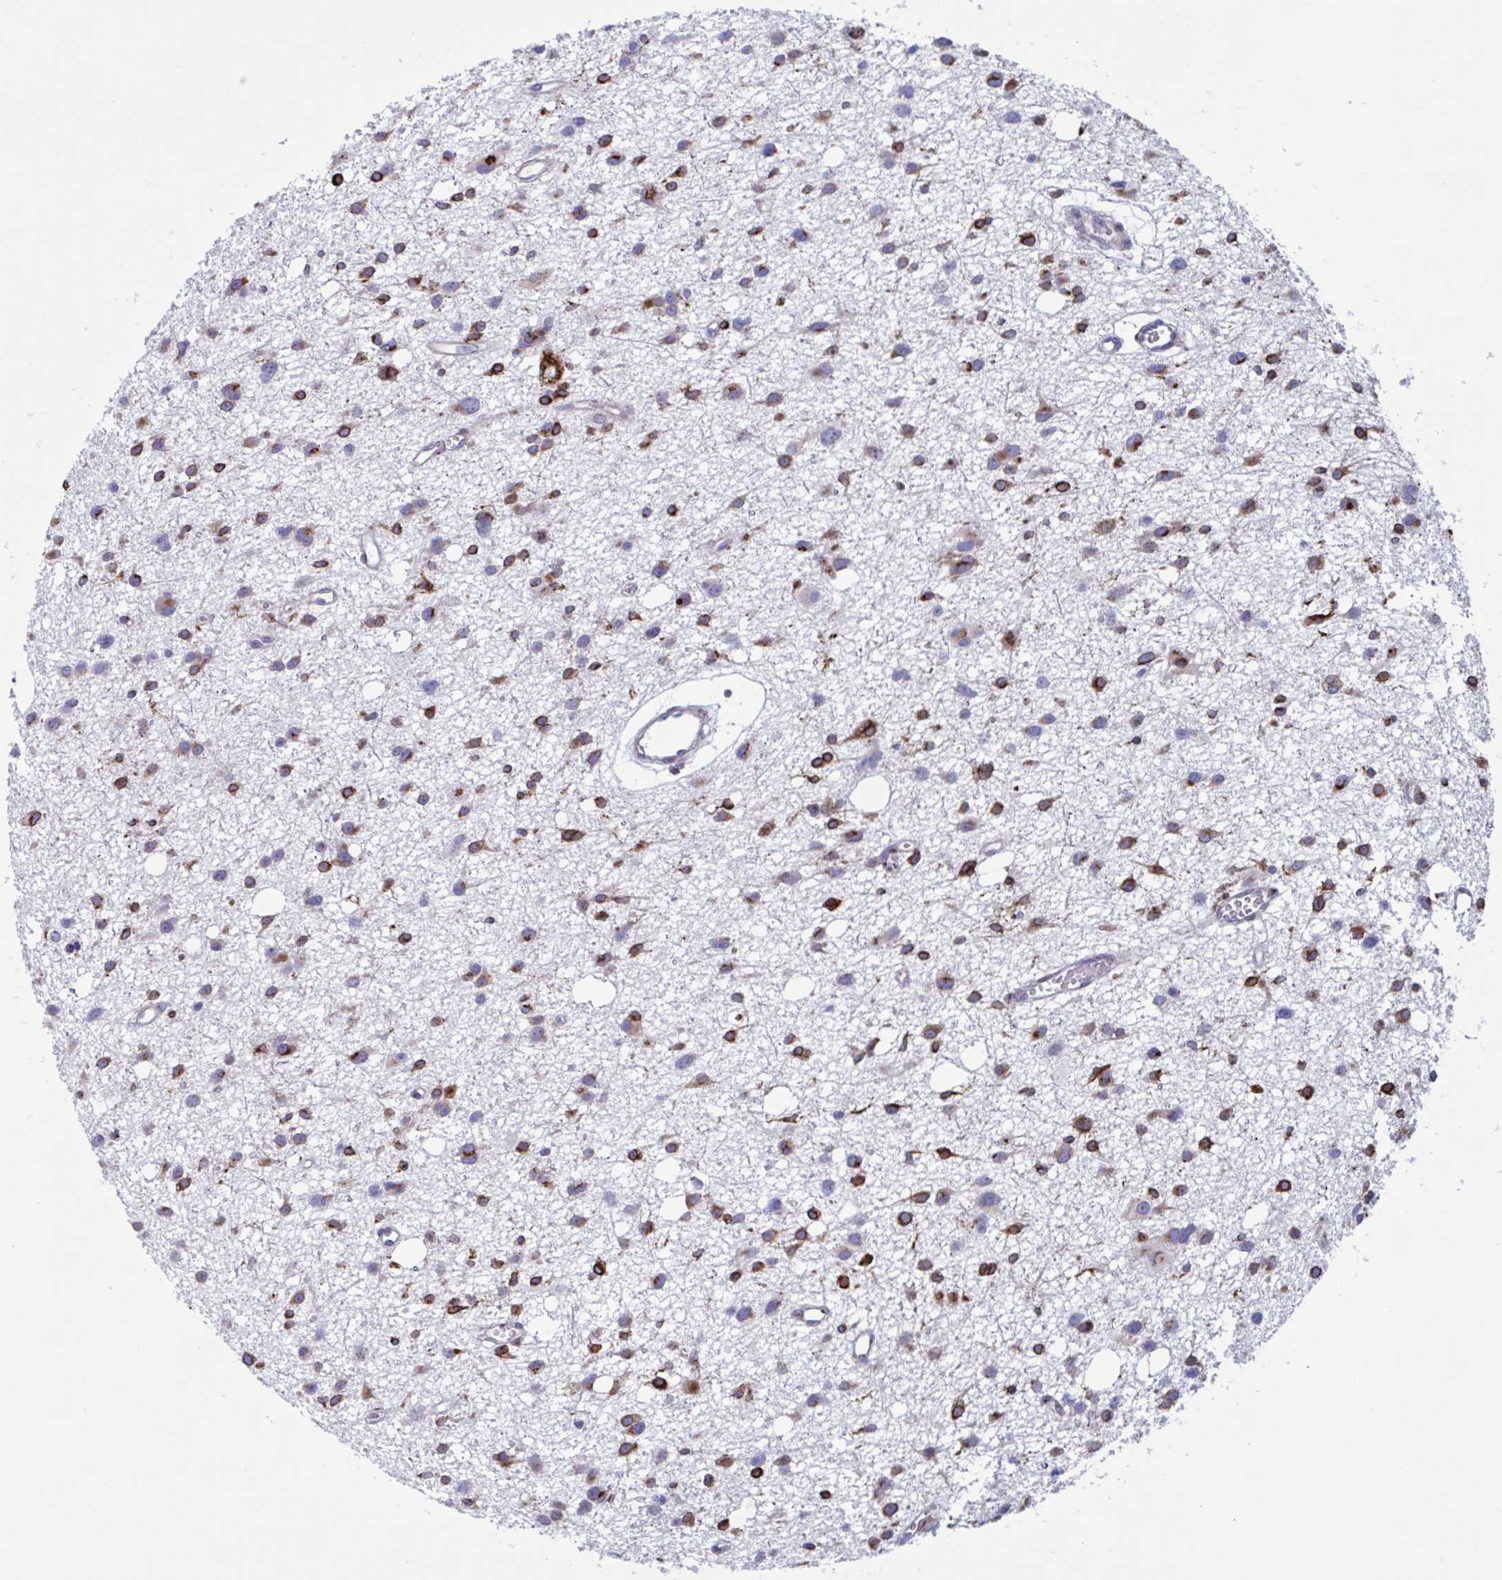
{"staining": {"intensity": "strong", "quantity": ">75%", "location": "cytoplasmic/membranous"}, "tissue": "glioma", "cell_type": "Tumor cells", "image_type": "cancer", "snomed": [{"axis": "morphology", "description": "Glioma, malignant, High grade"}, {"axis": "topography", "description": "Brain"}], "caption": "About >75% of tumor cells in human malignant glioma (high-grade) exhibit strong cytoplasmic/membranous protein expression as visualized by brown immunohistochemical staining.", "gene": "RFK", "patient": {"sex": "male", "age": 23}}